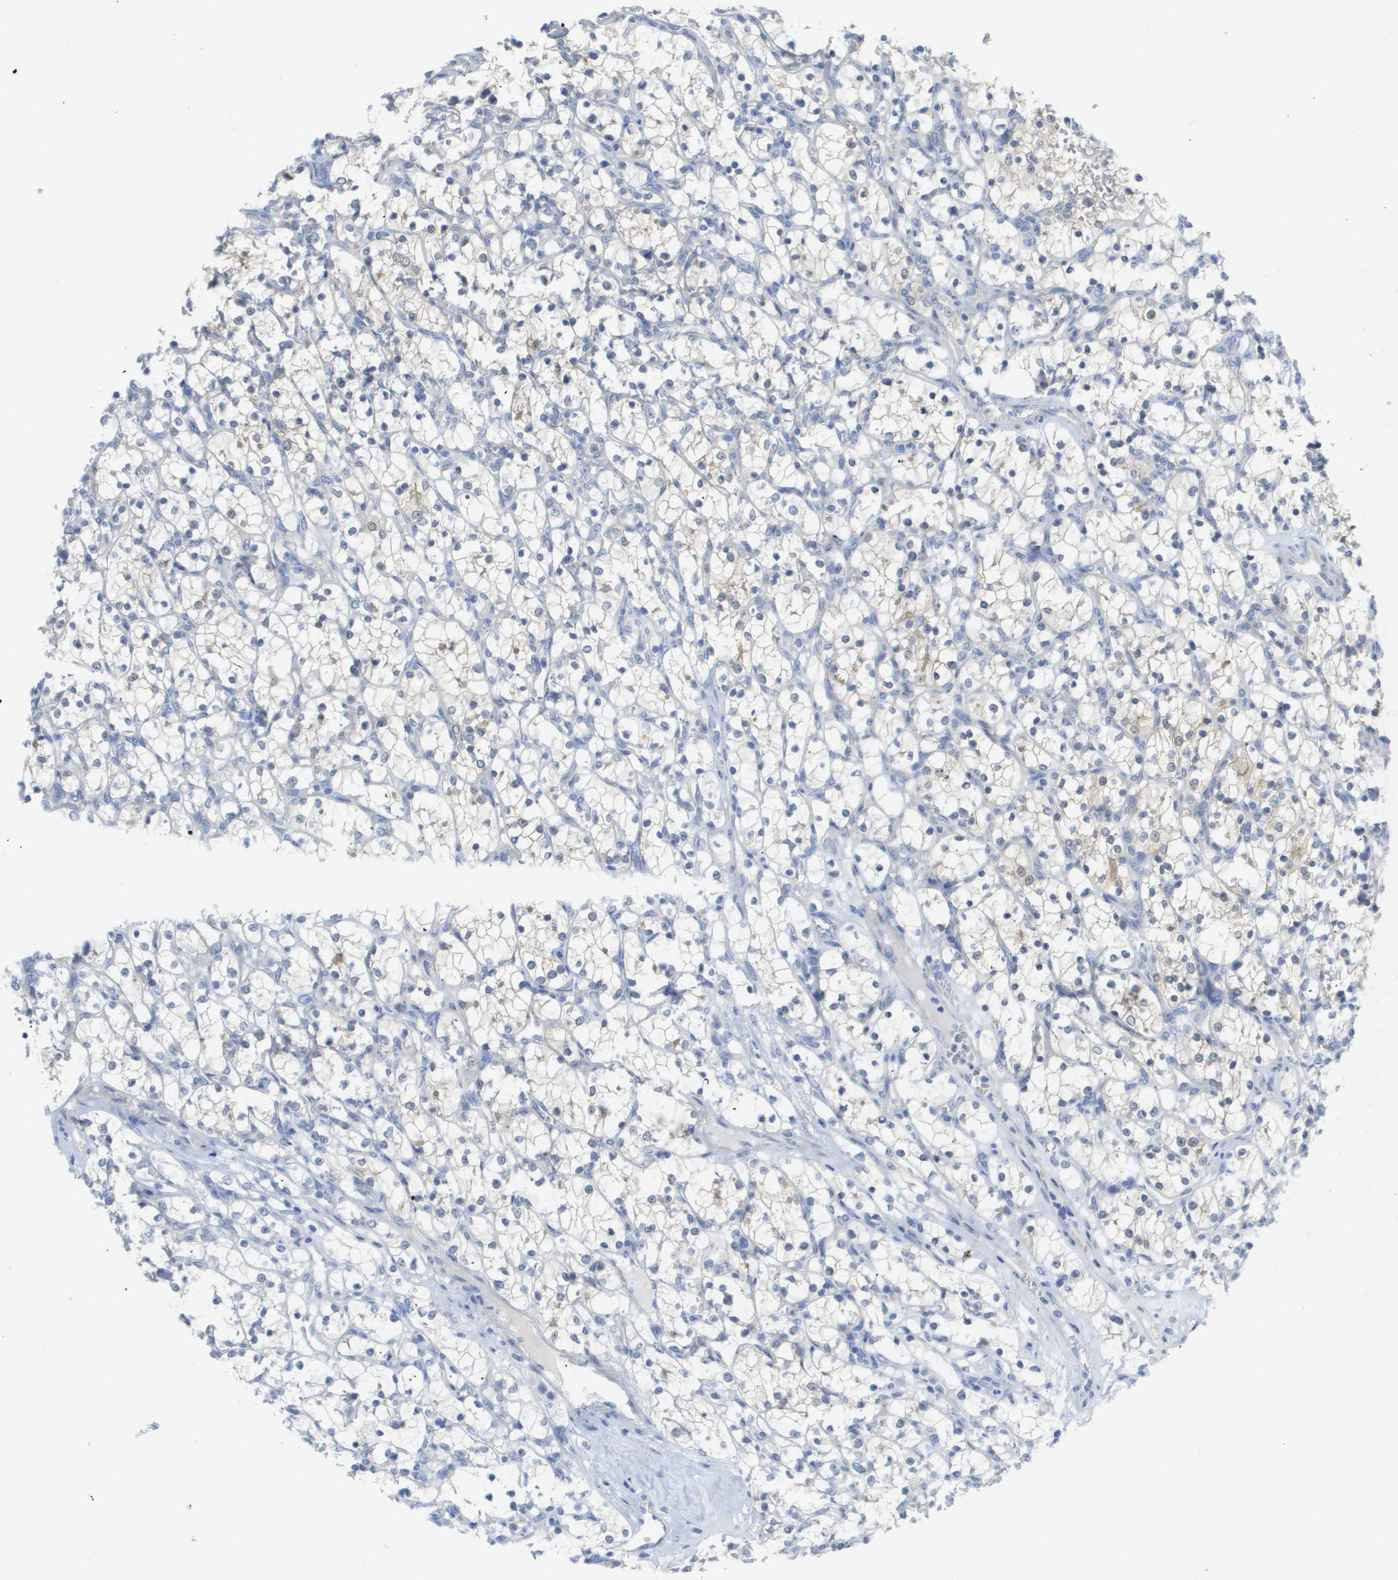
{"staining": {"intensity": "negative", "quantity": "none", "location": "none"}, "tissue": "renal cancer", "cell_type": "Tumor cells", "image_type": "cancer", "snomed": [{"axis": "morphology", "description": "Adenocarcinoma, NOS"}, {"axis": "topography", "description": "Kidney"}], "caption": "The immunohistochemistry (IHC) photomicrograph has no significant positivity in tumor cells of renal cancer tissue.", "gene": "MYL3", "patient": {"sex": "female", "age": 69}}